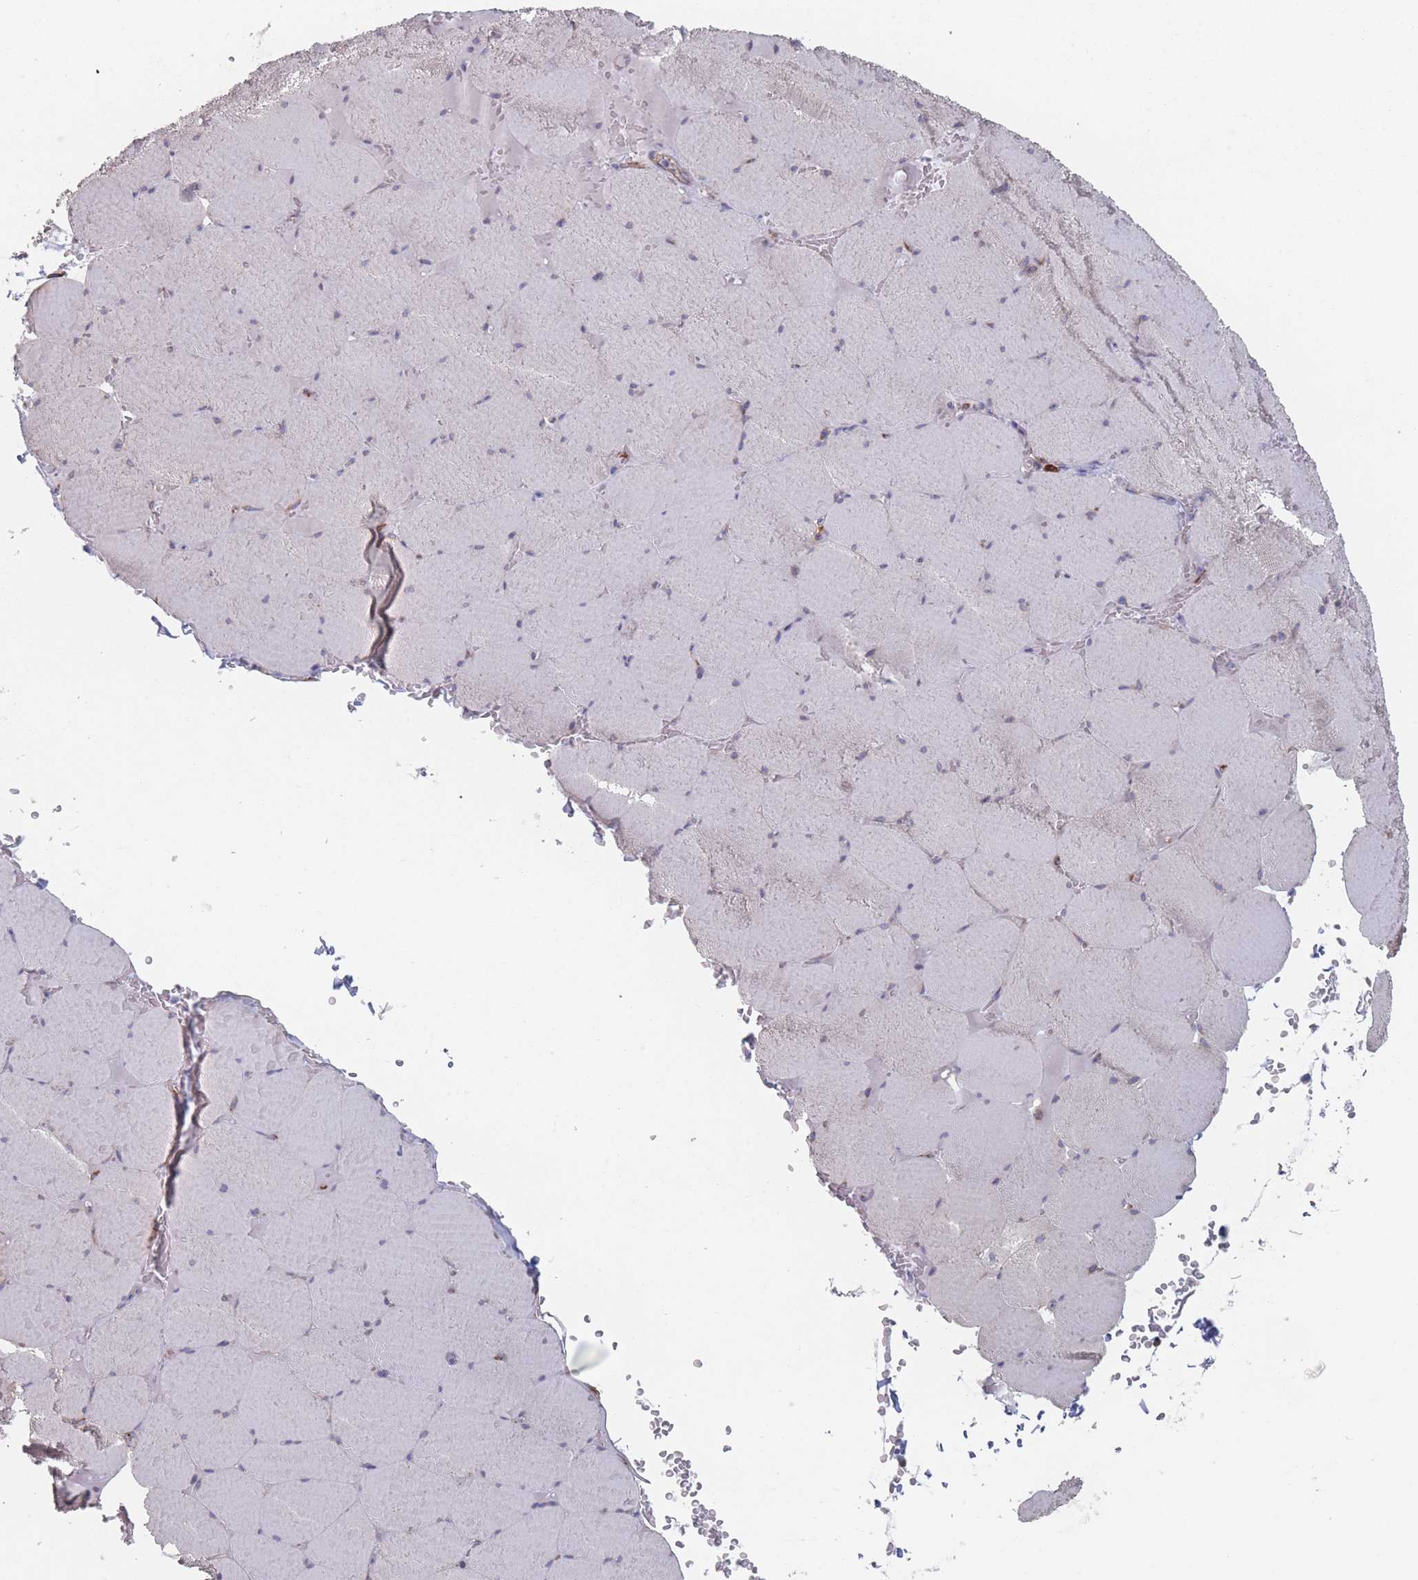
{"staining": {"intensity": "weak", "quantity": "<25%", "location": "cytoplasmic/membranous"}, "tissue": "skeletal muscle", "cell_type": "Myocytes", "image_type": "normal", "snomed": [{"axis": "morphology", "description": "Normal tissue, NOS"}, {"axis": "topography", "description": "Skeletal muscle"}, {"axis": "topography", "description": "Head-Neck"}], "caption": "Micrograph shows no significant protein staining in myocytes of normal skeletal muscle. (Brightfield microscopy of DAB immunohistochemistry (IHC) at high magnification).", "gene": "EEF1B2", "patient": {"sex": "male", "age": 66}}